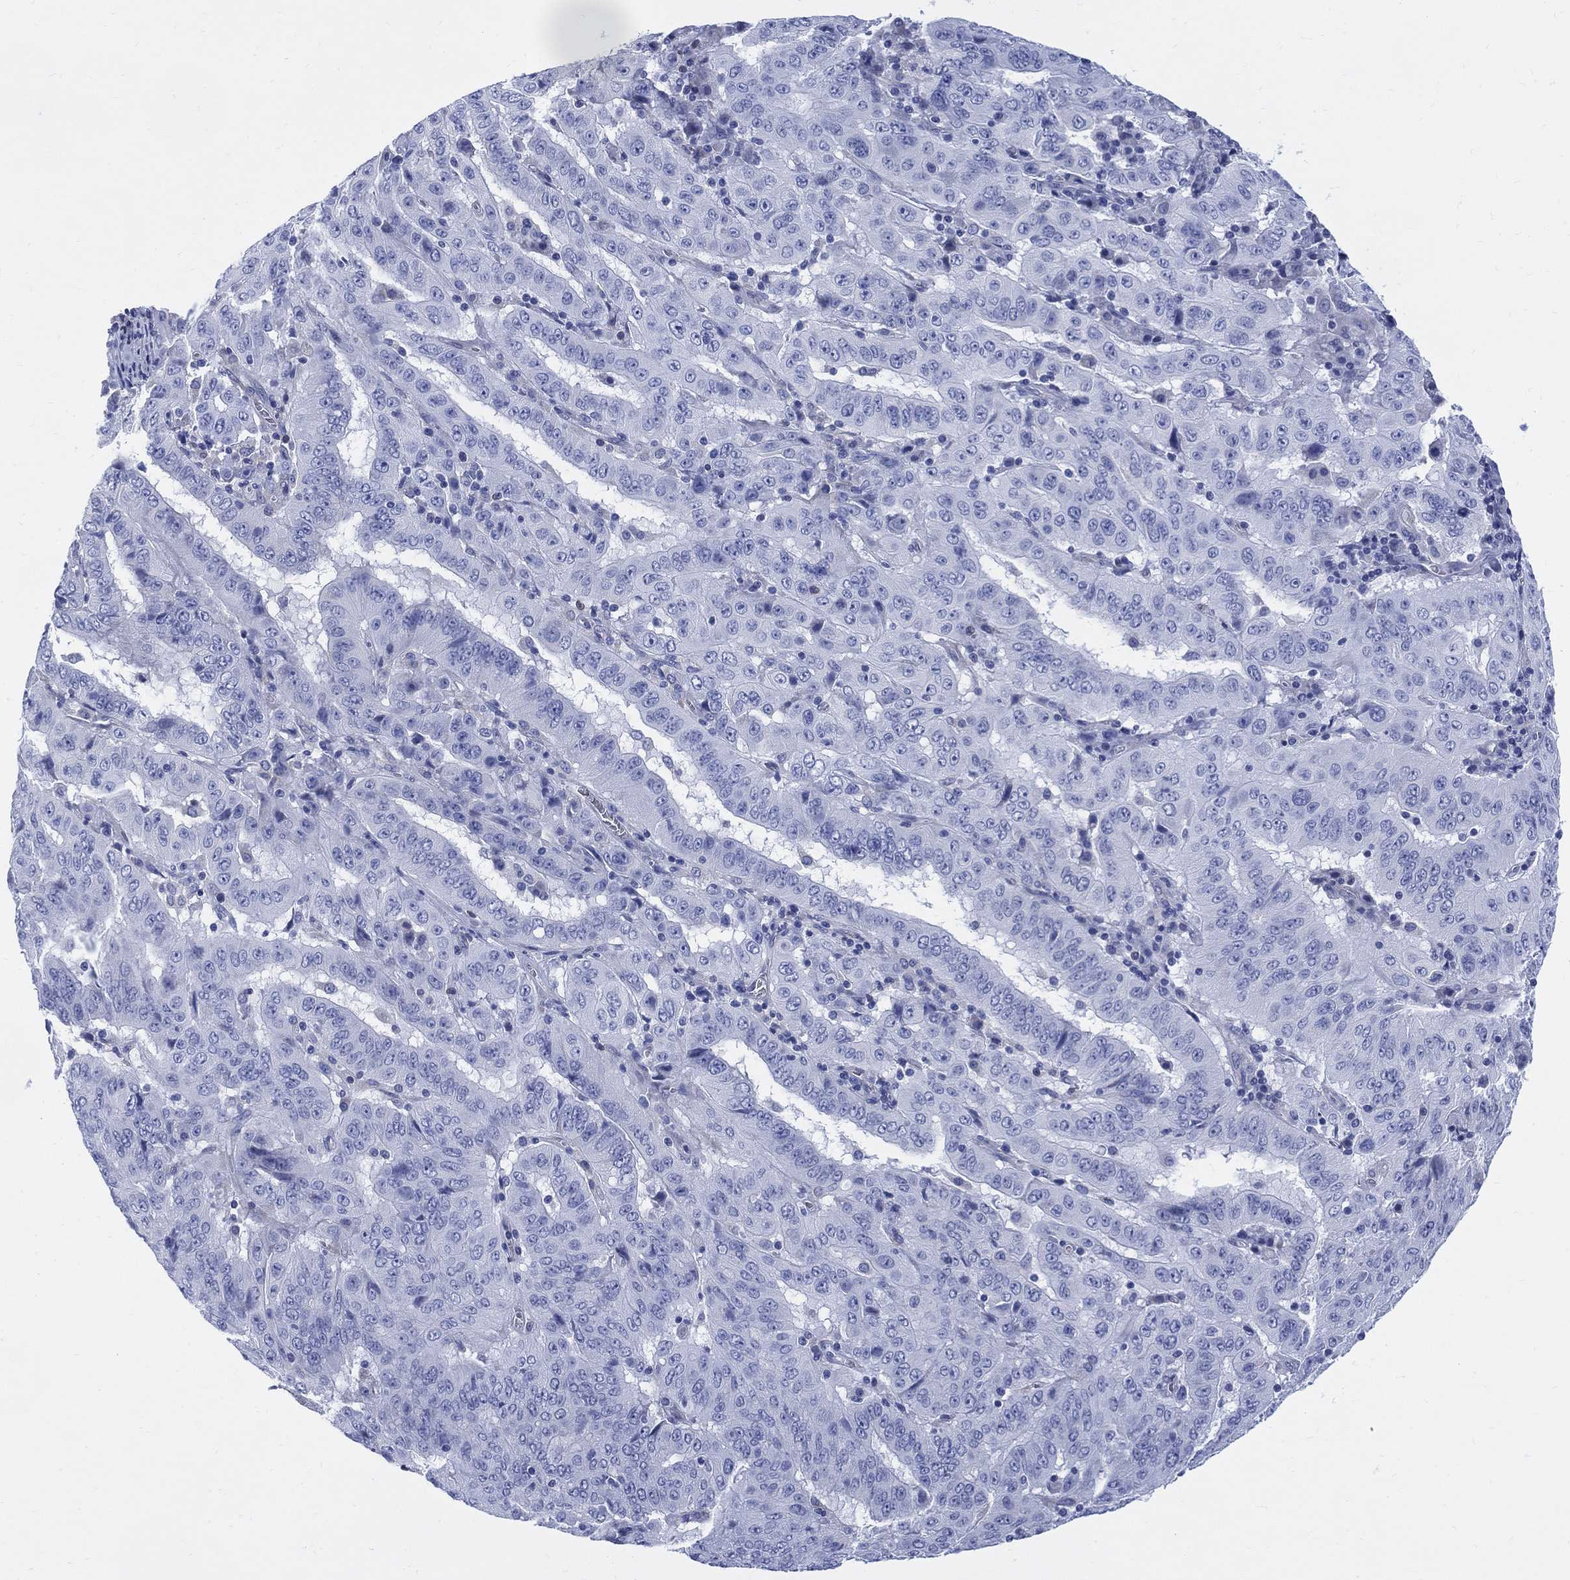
{"staining": {"intensity": "negative", "quantity": "none", "location": "none"}, "tissue": "pancreatic cancer", "cell_type": "Tumor cells", "image_type": "cancer", "snomed": [{"axis": "morphology", "description": "Adenocarcinoma, NOS"}, {"axis": "topography", "description": "Pancreas"}], "caption": "Immunohistochemistry of pancreatic adenocarcinoma displays no positivity in tumor cells.", "gene": "DDI1", "patient": {"sex": "male", "age": 63}}